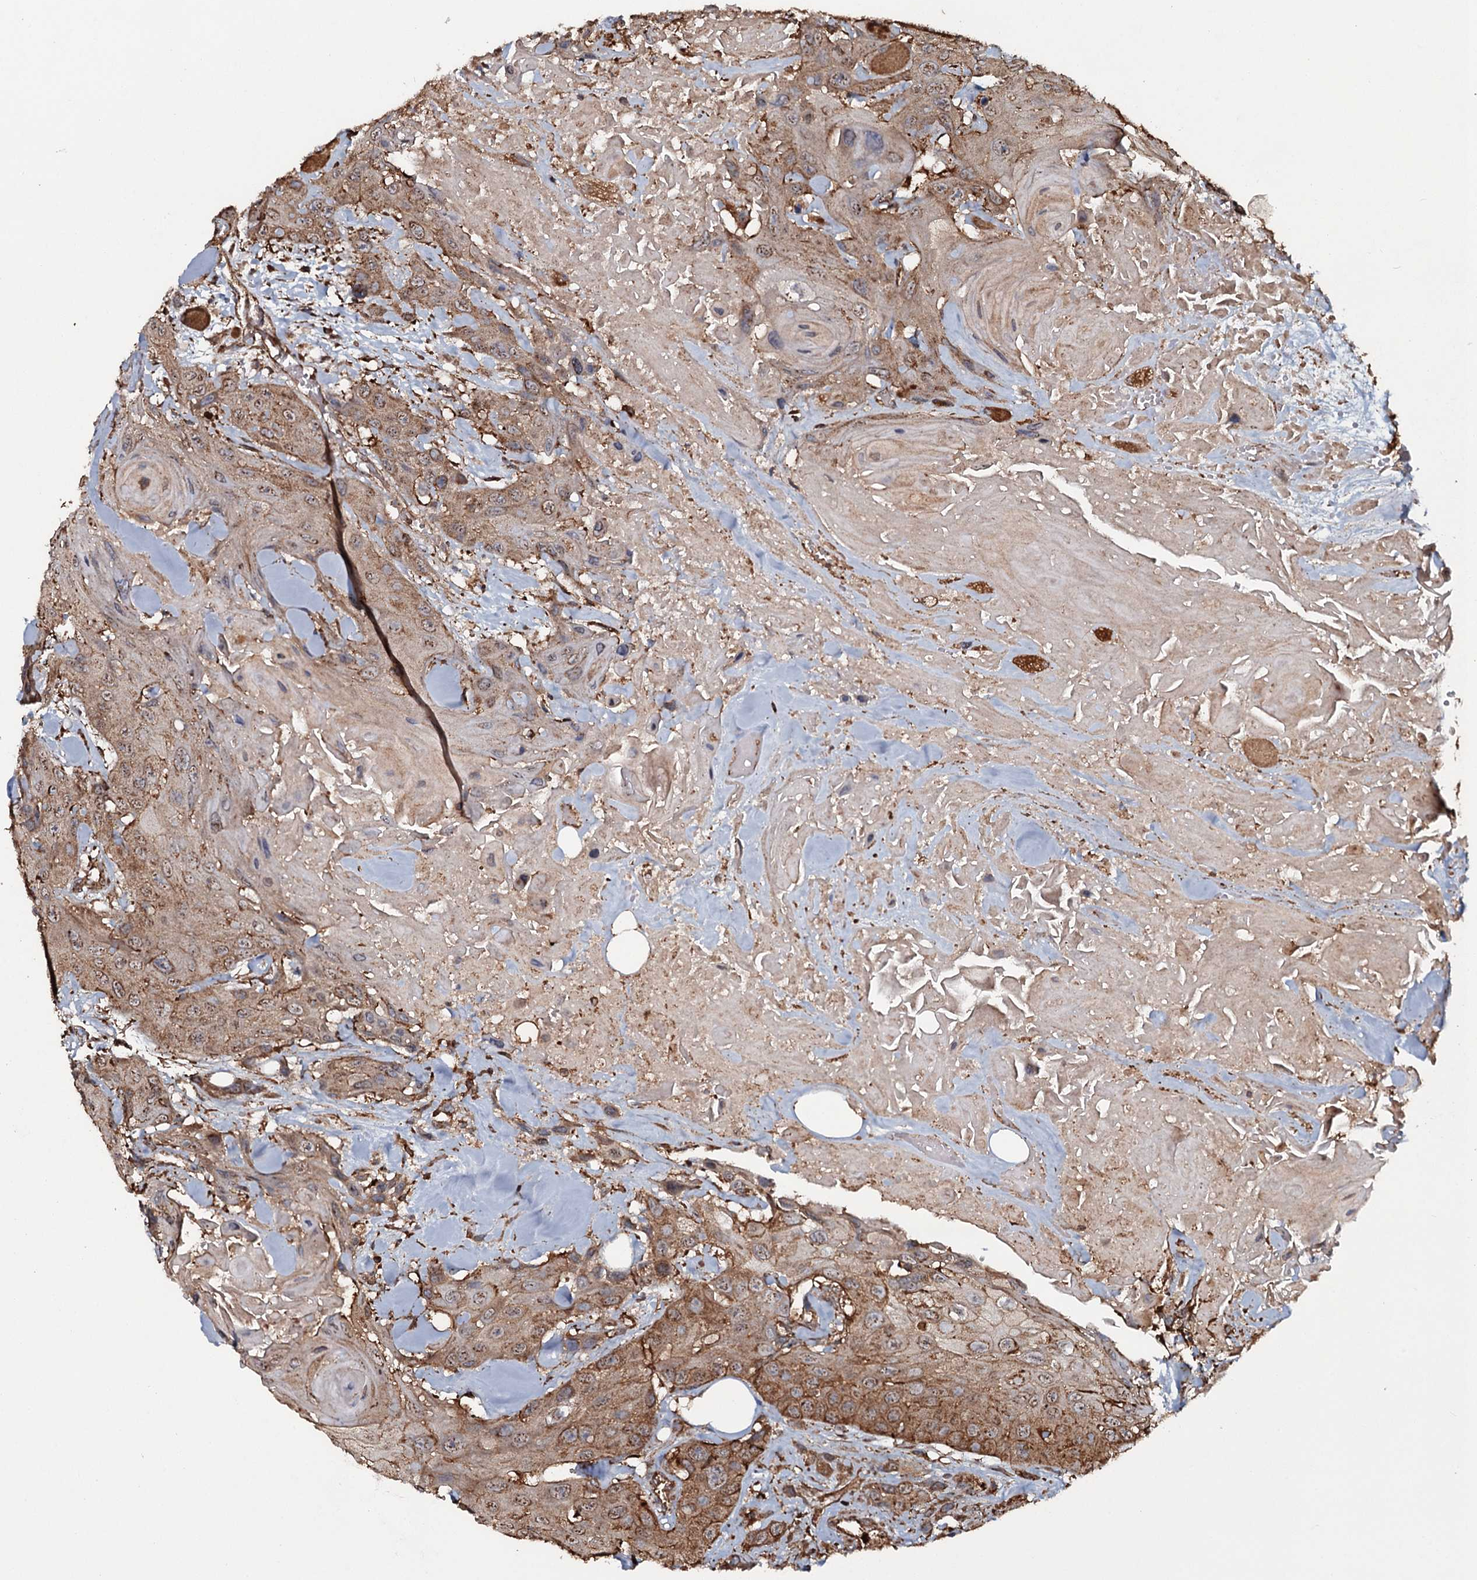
{"staining": {"intensity": "moderate", "quantity": "25%-75%", "location": "cytoplasmic/membranous"}, "tissue": "head and neck cancer", "cell_type": "Tumor cells", "image_type": "cancer", "snomed": [{"axis": "morphology", "description": "Squamous cell carcinoma, NOS"}, {"axis": "topography", "description": "Head-Neck"}], "caption": "Protein analysis of head and neck squamous cell carcinoma tissue demonstrates moderate cytoplasmic/membranous staining in approximately 25%-75% of tumor cells.", "gene": "VWA8", "patient": {"sex": "male", "age": 81}}